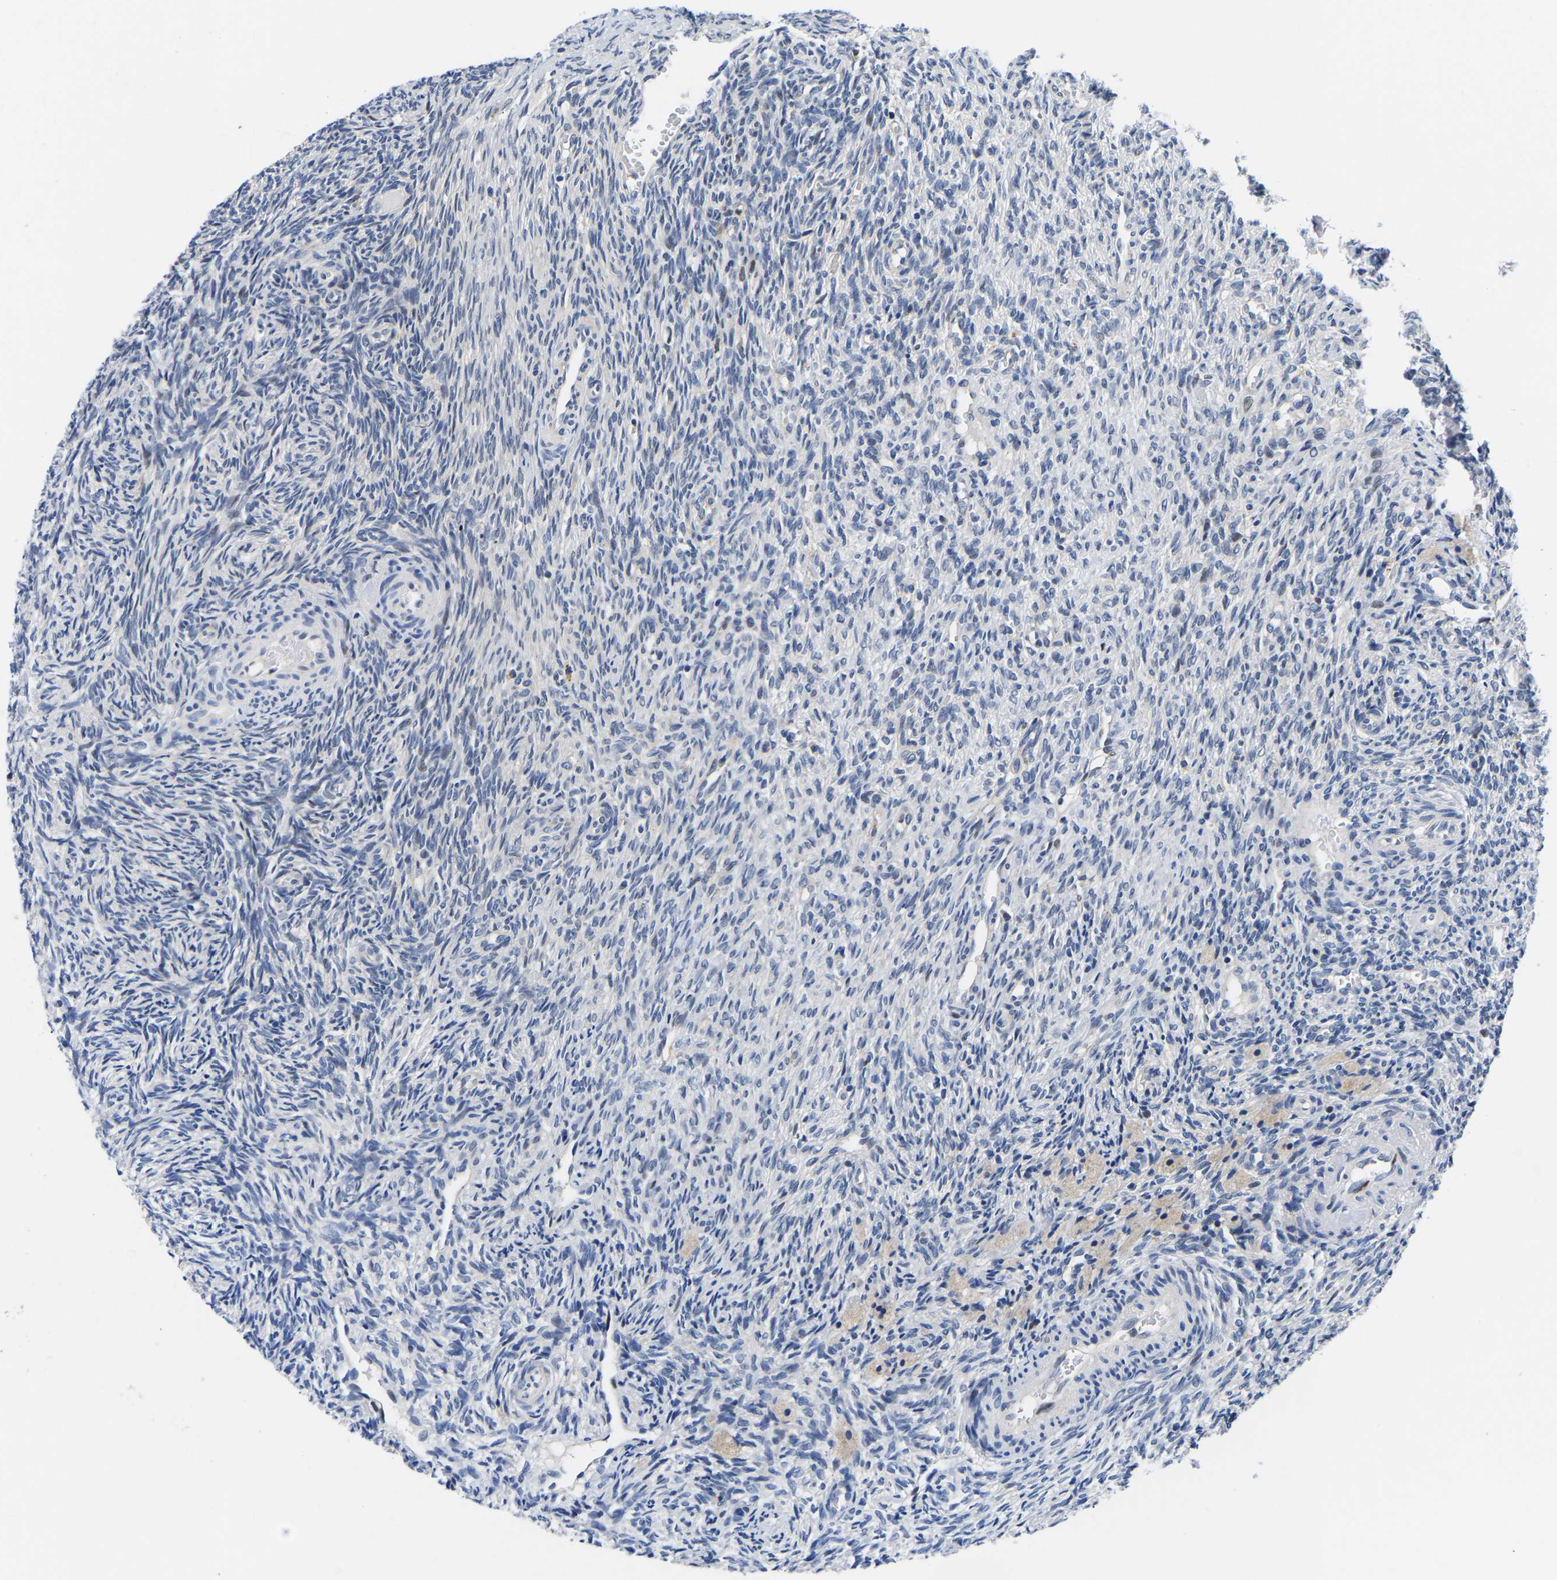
{"staining": {"intensity": "strong", "quantity": ">75%", "location": "cytoplasmic/membranous"}, "tissue": "ovary", "cell_type": "Follicle cells", "image_type": "normal", "snomed": [{"axis": "morphology", "description": "Normal tissue, NOS"}, {"axis": "topography", "description": "Ovary"}], "caption": "Immunohistochemistry histopathology image of benign ovary: ovary stained using immunohistochemistry shows high levels of strong protein expression localized specifically in the cytoplasmic/membranous of follicle cells, appearing as a cytoplasmic/membranous brown color.", "gene": "PTRHD1", "patient": {"sex": "female", "age": 41}}